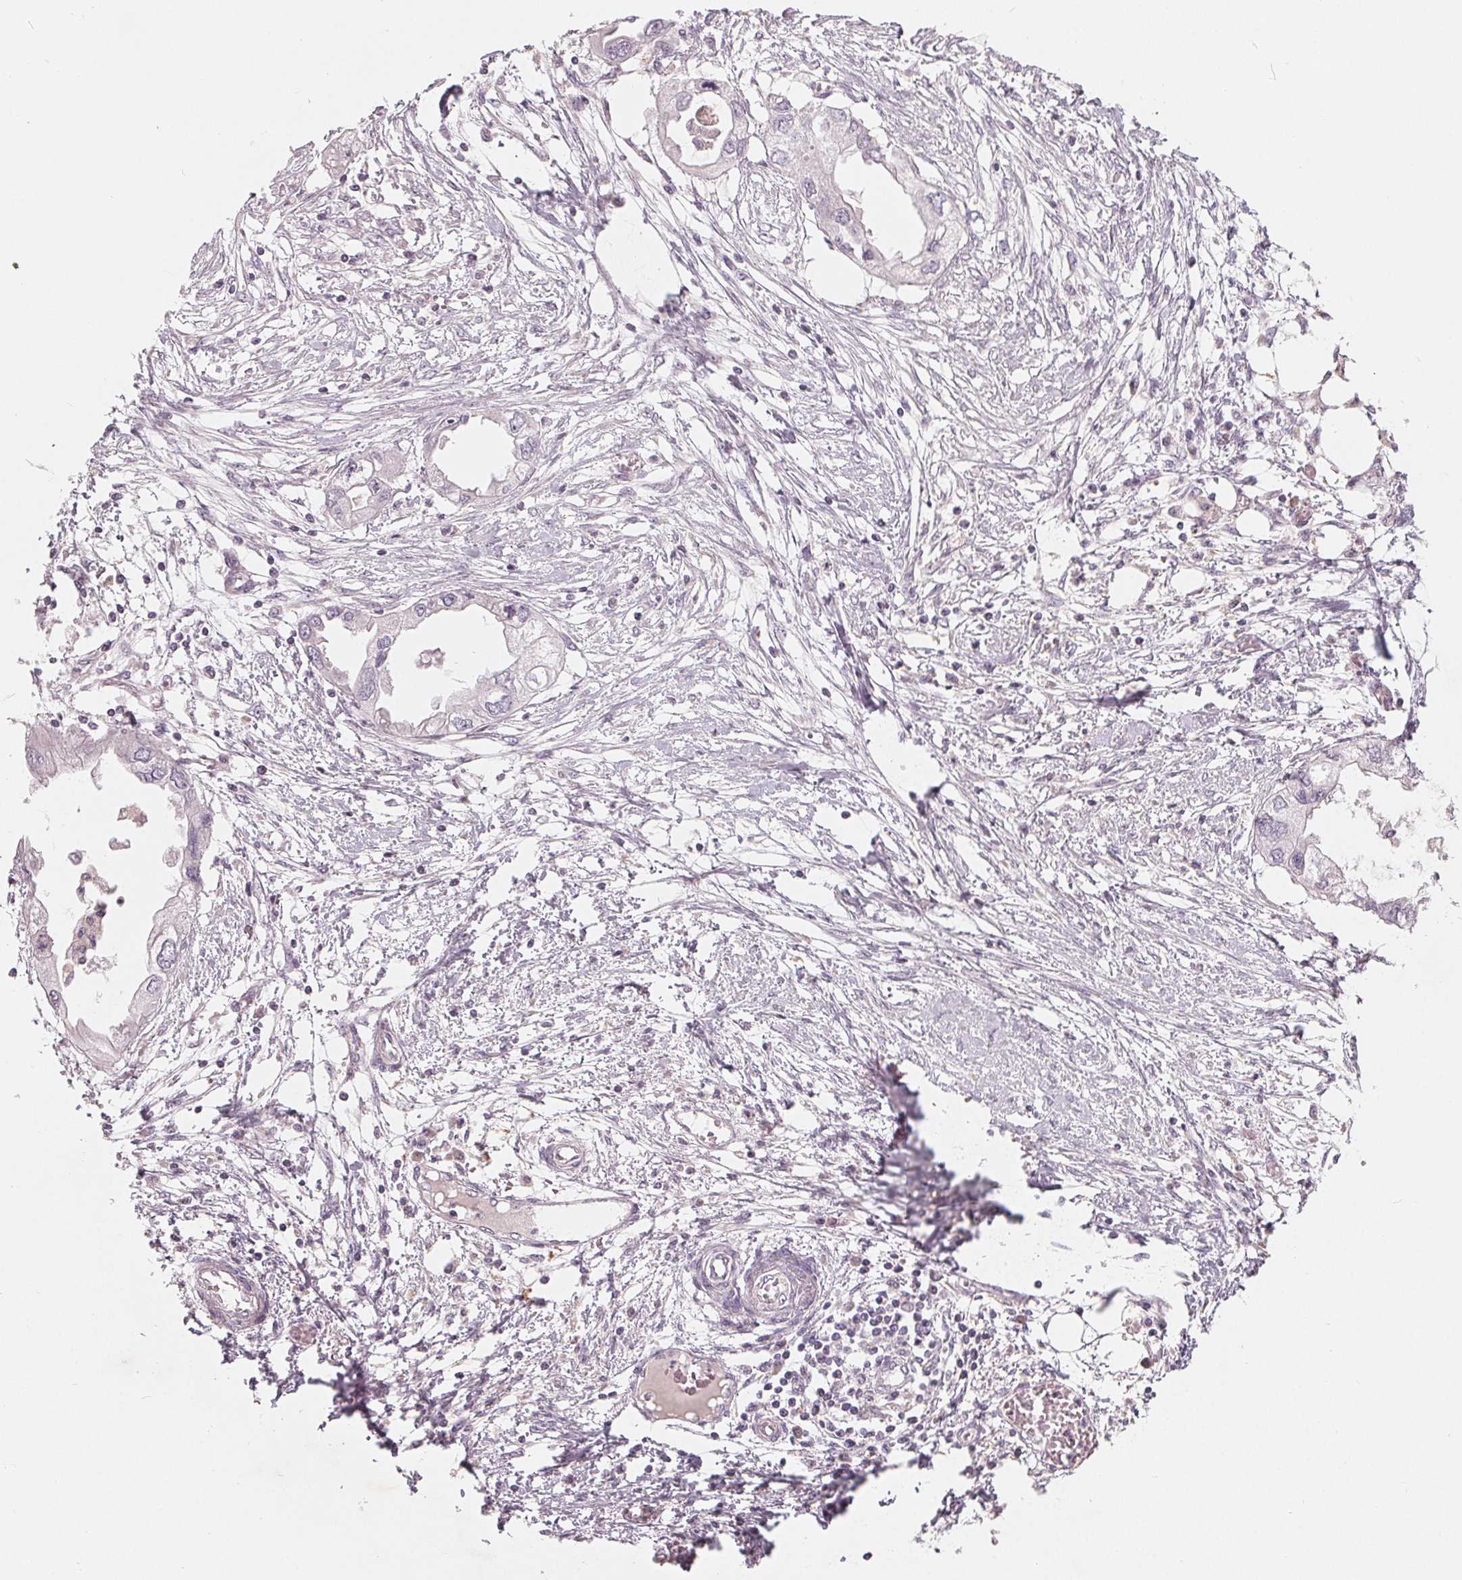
{"staining": {"intensity": "negative", "quantity": "none", "location": "none"}, "tissue": "endometrial cancer", "cell_type": "Tumor cells", "image_type": "cancer", "snomed": [{"axis": "morphology", "description": "Adenocarcinoma, NOS"}, {"axis": "morphology", "description": "Adenocarcinoma, metastatic, NOS"}, {"axis": "topography", "description": "Adipose tissue"}, {"axis": "topography", "description": "Endometrium"}], "caption": "IHC photomicrograph of neoplastic tissue: endometrial adenocarcinoma stained with DAB displays no significant protein staining in tumor cells. The staining is performed using DAB brown chromogen with nuclei counter-stained in using hematoxylin.", "gene": "TRIM60", "patient": {"sex": "female", "age": 67}}